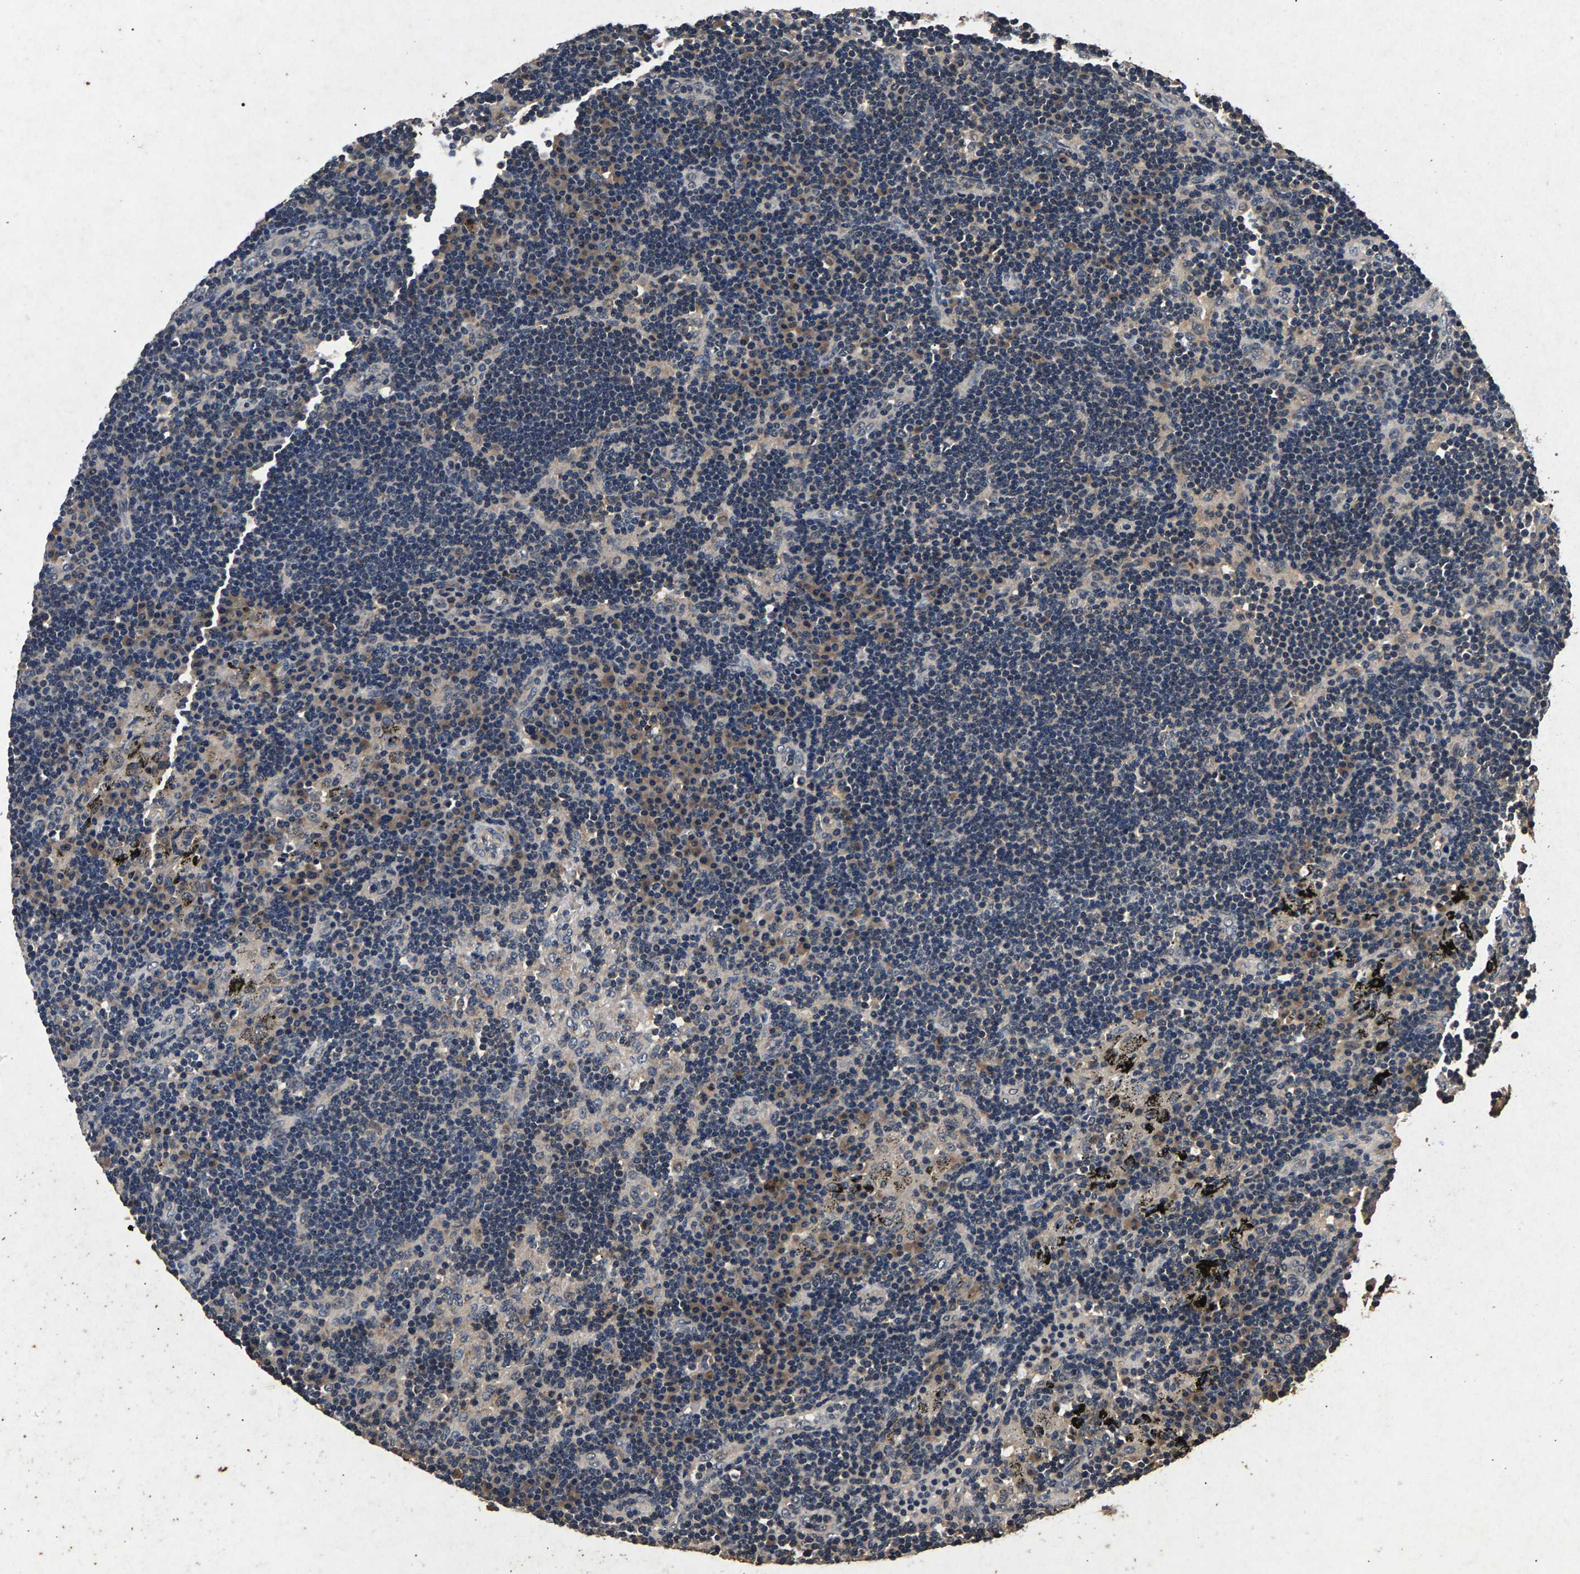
{"staining": {"intensity": "weak", "quantity": "<25%", "location": "cytoplasmic/membranous"}, "tissue": "lymph node", "cell_type": "Germinal center cells", "image_type": "normal", "snomed": [{"axis": "morphology", "description": "Normal tissue, NOS"}, {"axis": "morphology", "description": "Squamous cell carcinoma, metastatic, NOS"}, {"axis": "topography", "description": "Lymph node"}], "caption": "There is no significant expression in germinal center cells of lymph node. The staining is performed using DAB (3,3'-diaminobenzidine) brown chromogen with nuclei counter-stained in using hematoxylin.", "gene": "PPP1CC", "patient": {"sex": "female", "age": 53}}